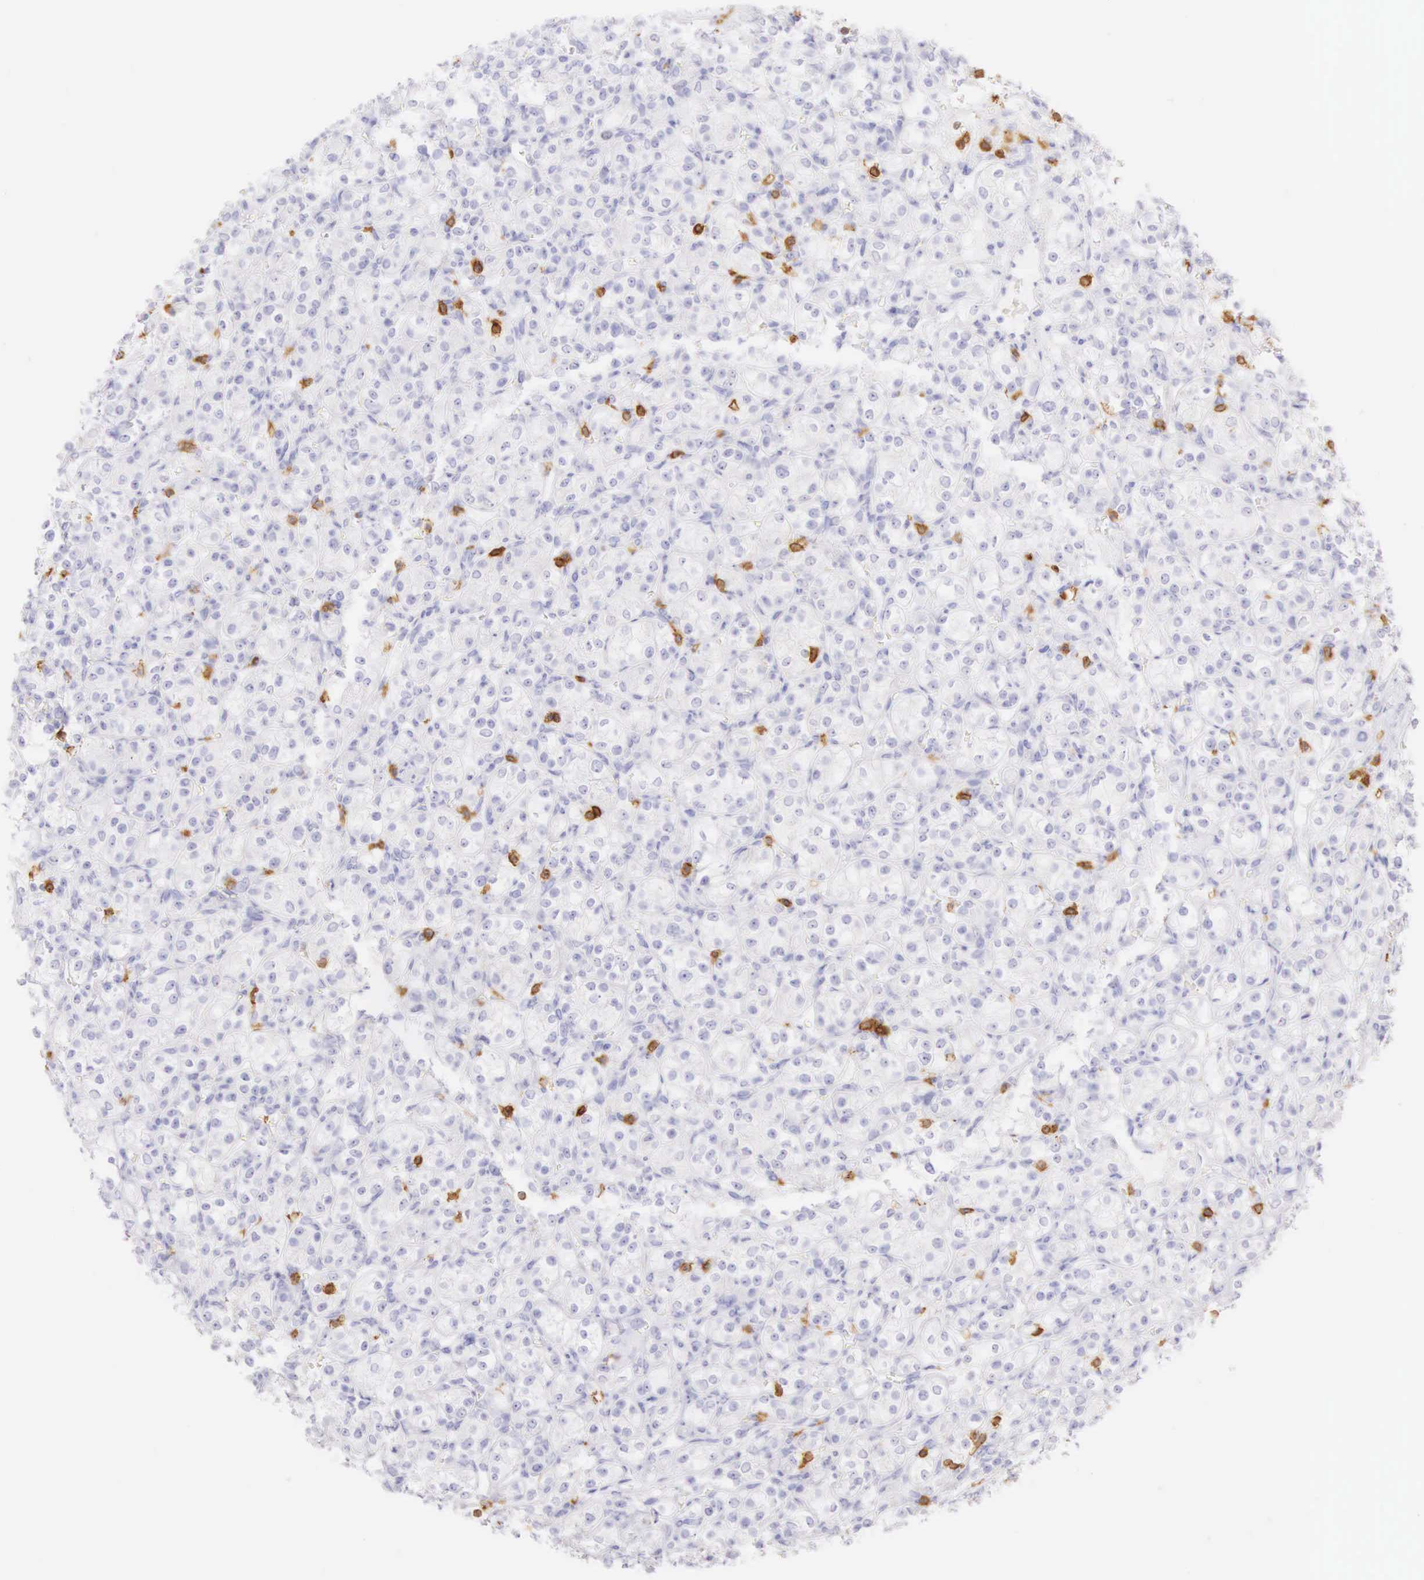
{"staining": {"intensity": "negative", "quantity": "none", "location": "none"}, "tissue": "renal cancer", "cell_type": "Tumor cells", "image_type": "cancer", "snomed": [{"axis": "morphology", "description": "Adenocarcinoma, NOS"}, {"axis": "topography", "description": "Kidney"}], "caption": "Immunohistochemical staining of renal cancer (adenocarcinoma) exhibits no significant positivity in tumor cells.", "gene": "CD3E", "patient": {"sex": "male", "age": 77}}